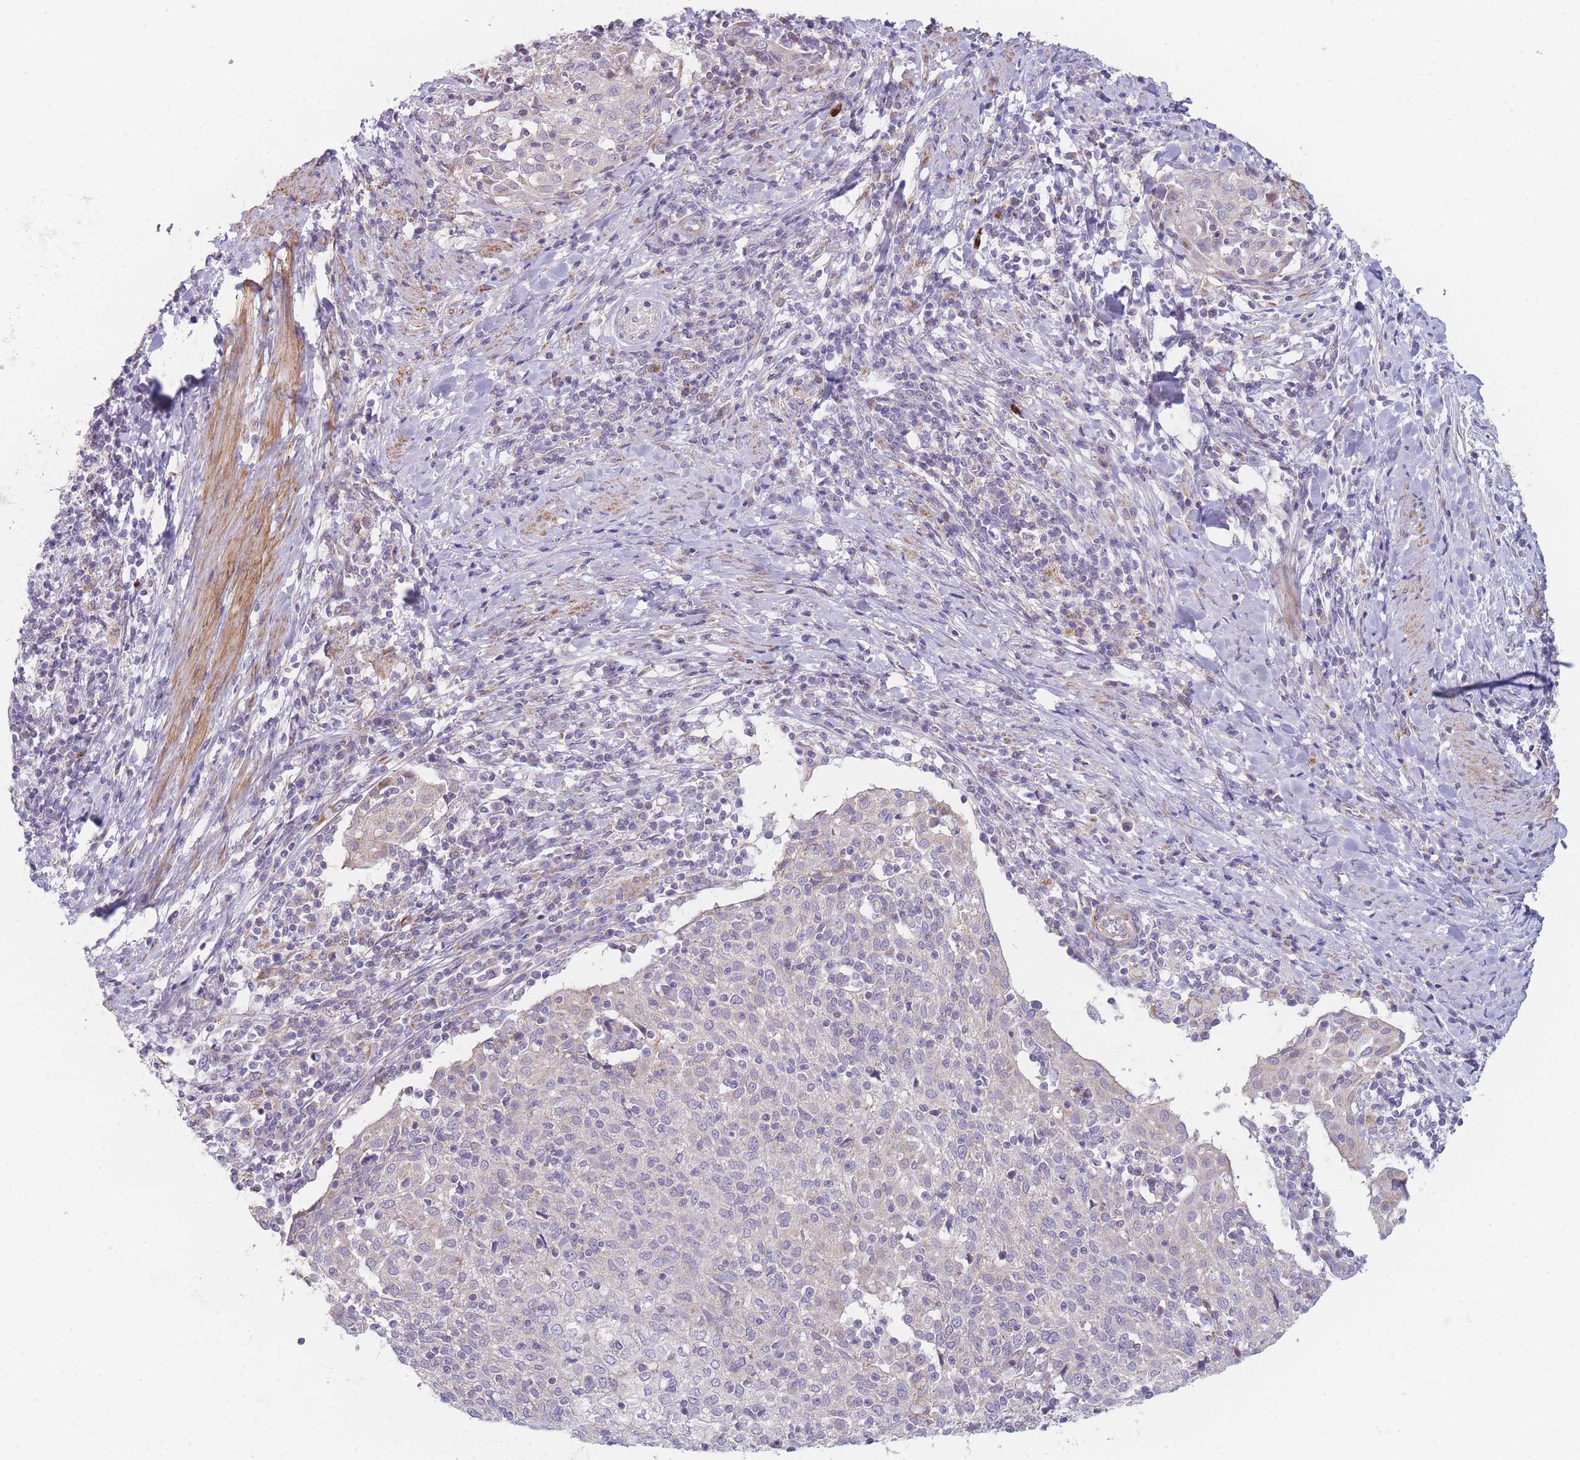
{"staining": {"intensity": "negative", "quantity": "none", "location": "none"}, "tissue": "cervical cancer", "cell_type": "Tumor cells", "image_type": "cancer", "snomed": [{"axis": "morphology", "description": "Squamous cell carcinoma, NOS"}, {"axis": "topography", "description": "Cervix"}], "caption": "Tumor cells show no significant staining in cervical squamous cell carcinoma. (Immunohistochemistry, brightfield microscopy, high magnification).", "gene": "SMPD4", "patient": {"sex": "female", "age": 52}}